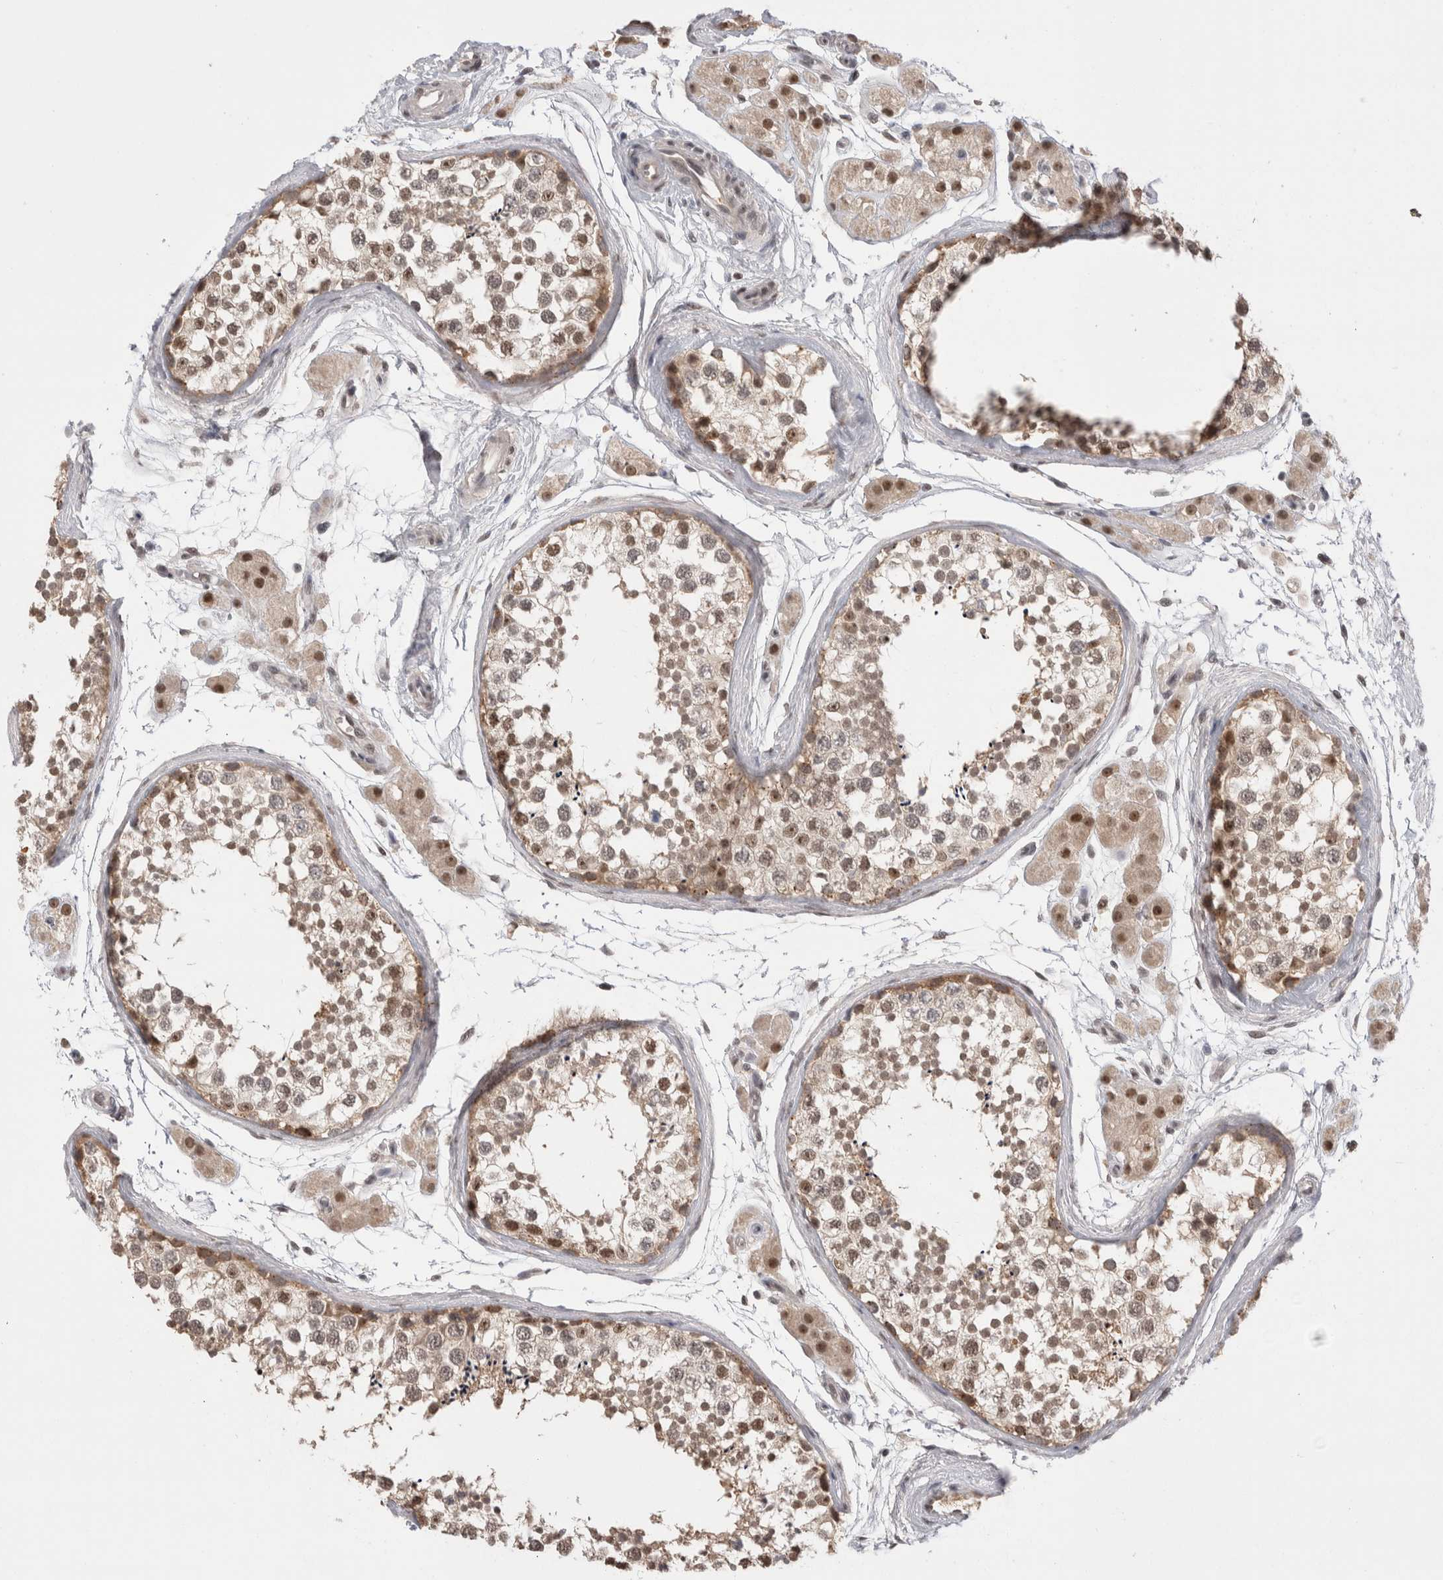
{"staining": {"intensity": "weak", "quantity": "<25%", "location": "cytoplasmic/membranous"}, "tissue": "testis", "cell_type": "Cells in seminiferous ducts", "image_type": "normal", "snomed": [{"axis": "morphology", "description": "Normal tissue, NOS"}, {"axis": "topography", "description": "Testis"}], "caption": "A photomicrograph of testis stained for a protein demonstrates no brown staining in cells in seminiferous ducts. The staining was performed using DAB to visualize the protein expression in brown, while the nuclei were stained in blue with hematoxylin (Magnification: 20x).", "gene": "ZNF24", "patient": {"sex": "male", "age": 56}}